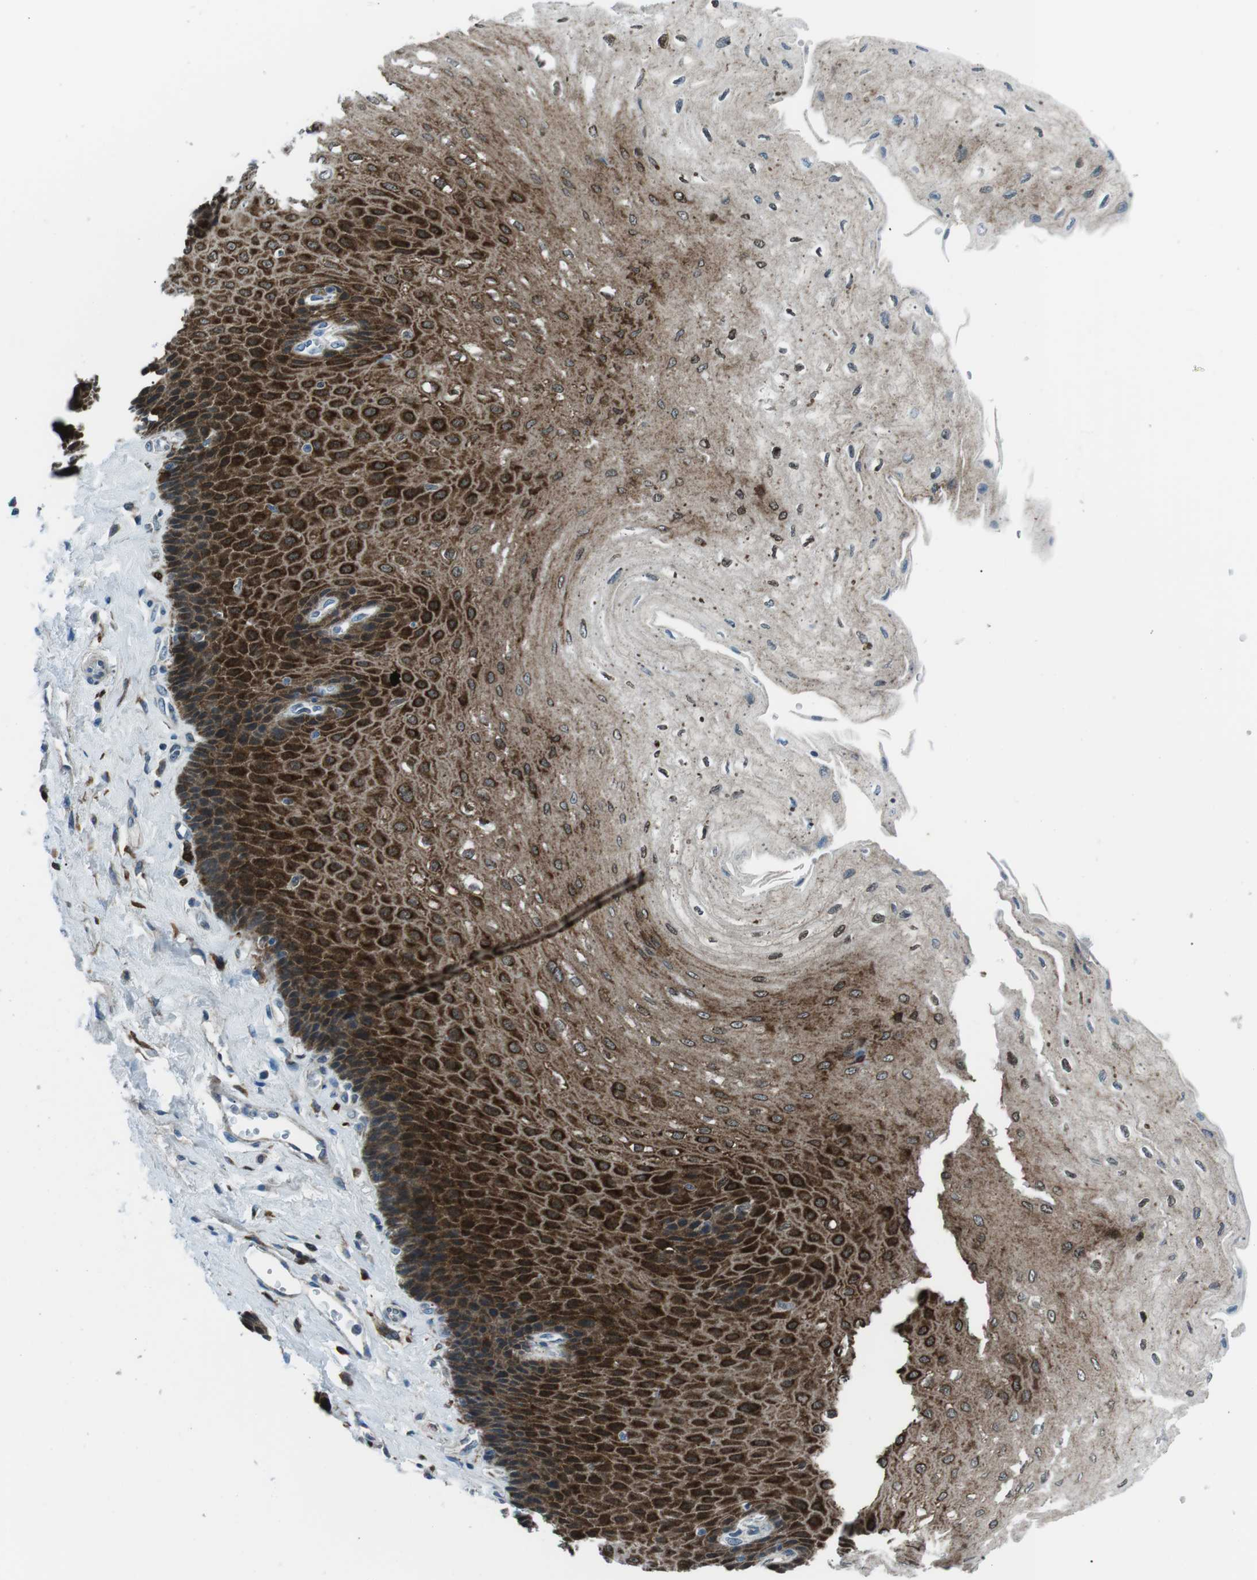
{"staining": {"intensity": "strong", "quantity": ">75%", "location": "cytoplasmic/membranous"}, "tissue": "esophagus", "cell_type": "Squamous epithelial cells", "image_type": "normal", "snomed": [{"axis": "morphology", "description": "Normal tissue, NOS"}, {"axis": "topography", "description": "Esophagus"}], "caption": "The immunohistochemical stain shows strong cytoplasmic/membranous positivity in squamous epithelial cells of unremarkable esophagus. Ihc stains the protein in brown and the nuclei are stained blue.", "gene": "BLNK", "patient": {"sex": "female", "age": 72}}